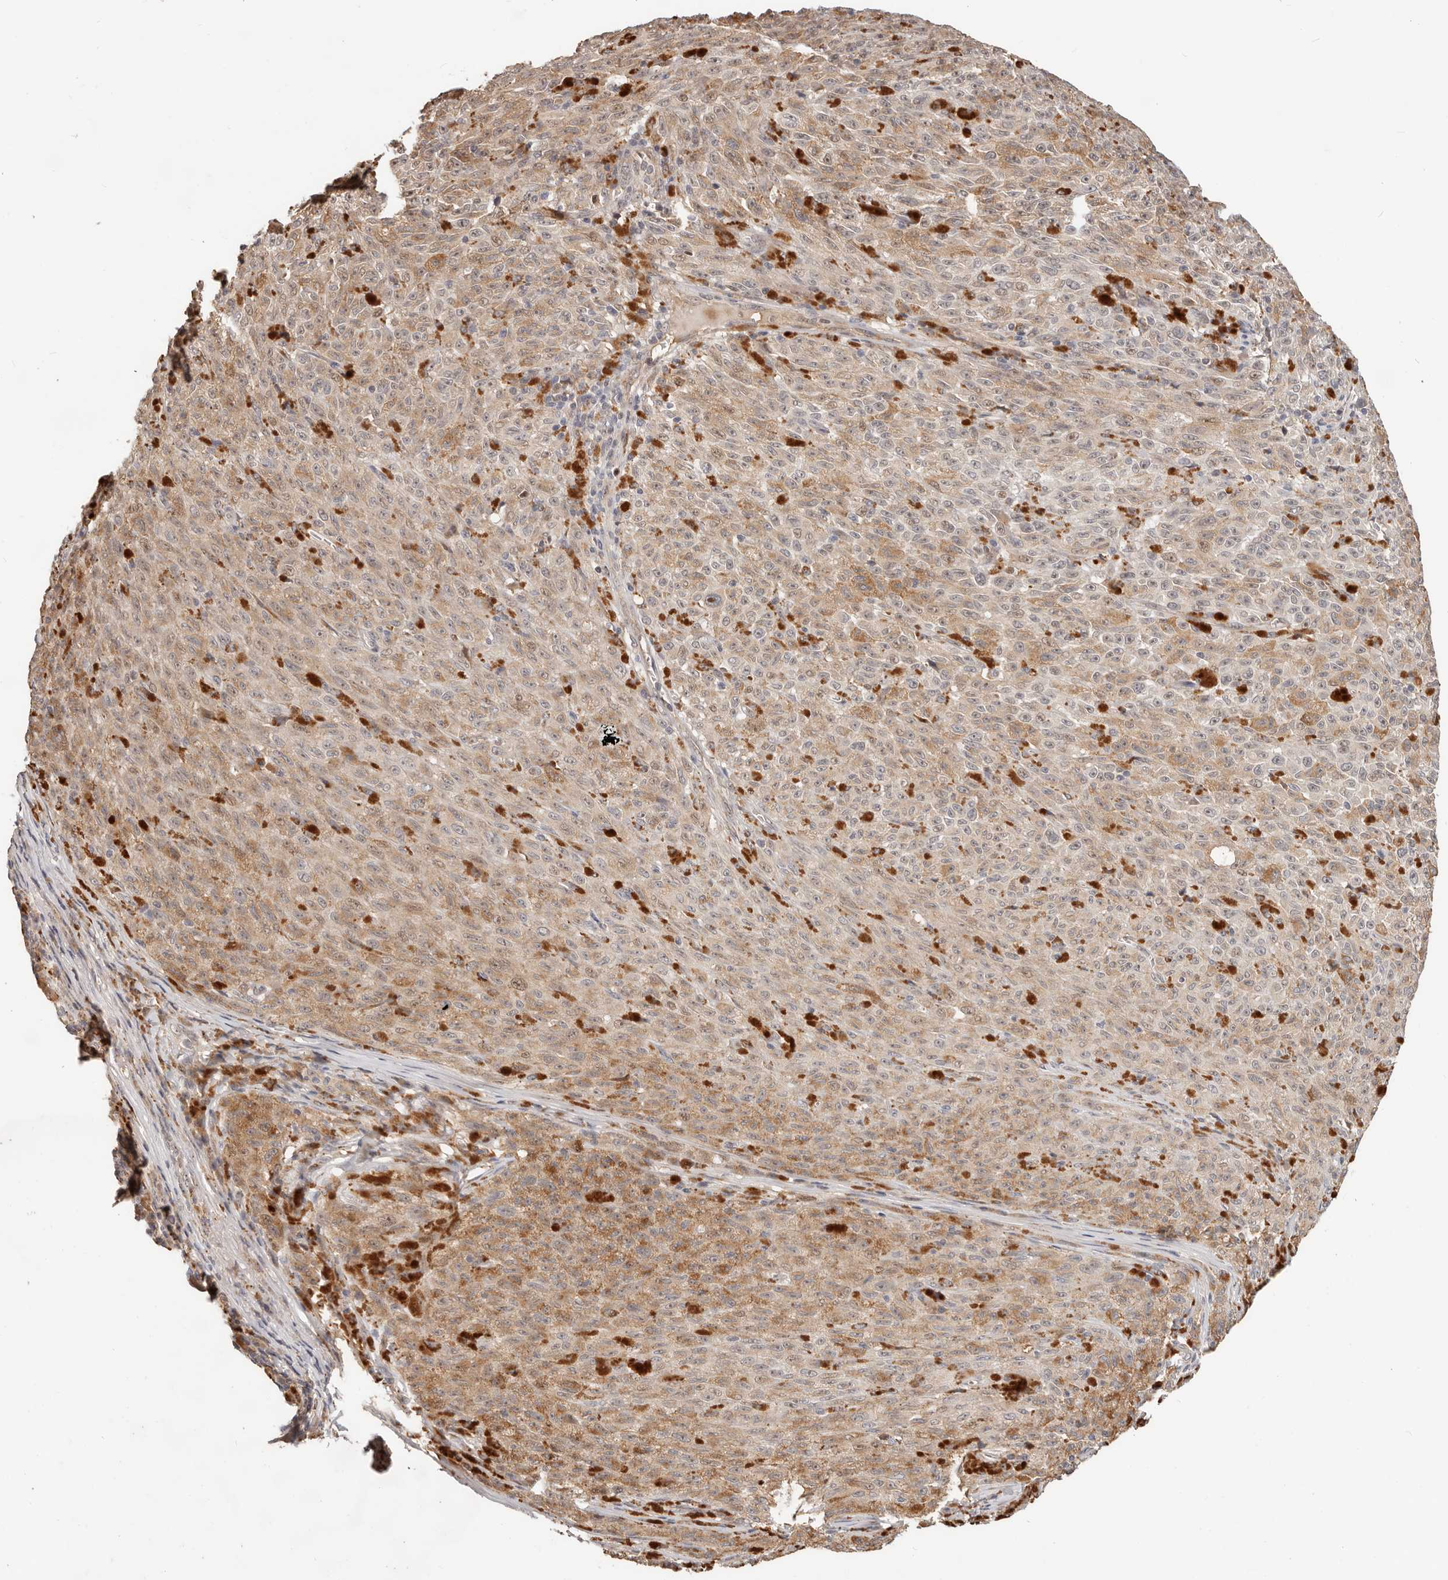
{"staining": {"intensity": "weak", "quantity": "25%-75%", "location": "cytoplasmic/membranous"}, "tissue": "melanoma", "cell_type": "Tumor cells", "image_type": "cancer", "snomed": [{"axis": "morphology", "description": "Malignant melanoma, NOS"}, {"axis": "topography", "description": "Skin"}], "caption": "A low amount of weak cytoplasmic/membranous positivity is identified in about 25%-75% of tumor cells in melanoma tissue.", "gene": "ZRANB1", "patient": {"sex": "female", "age": 82}}